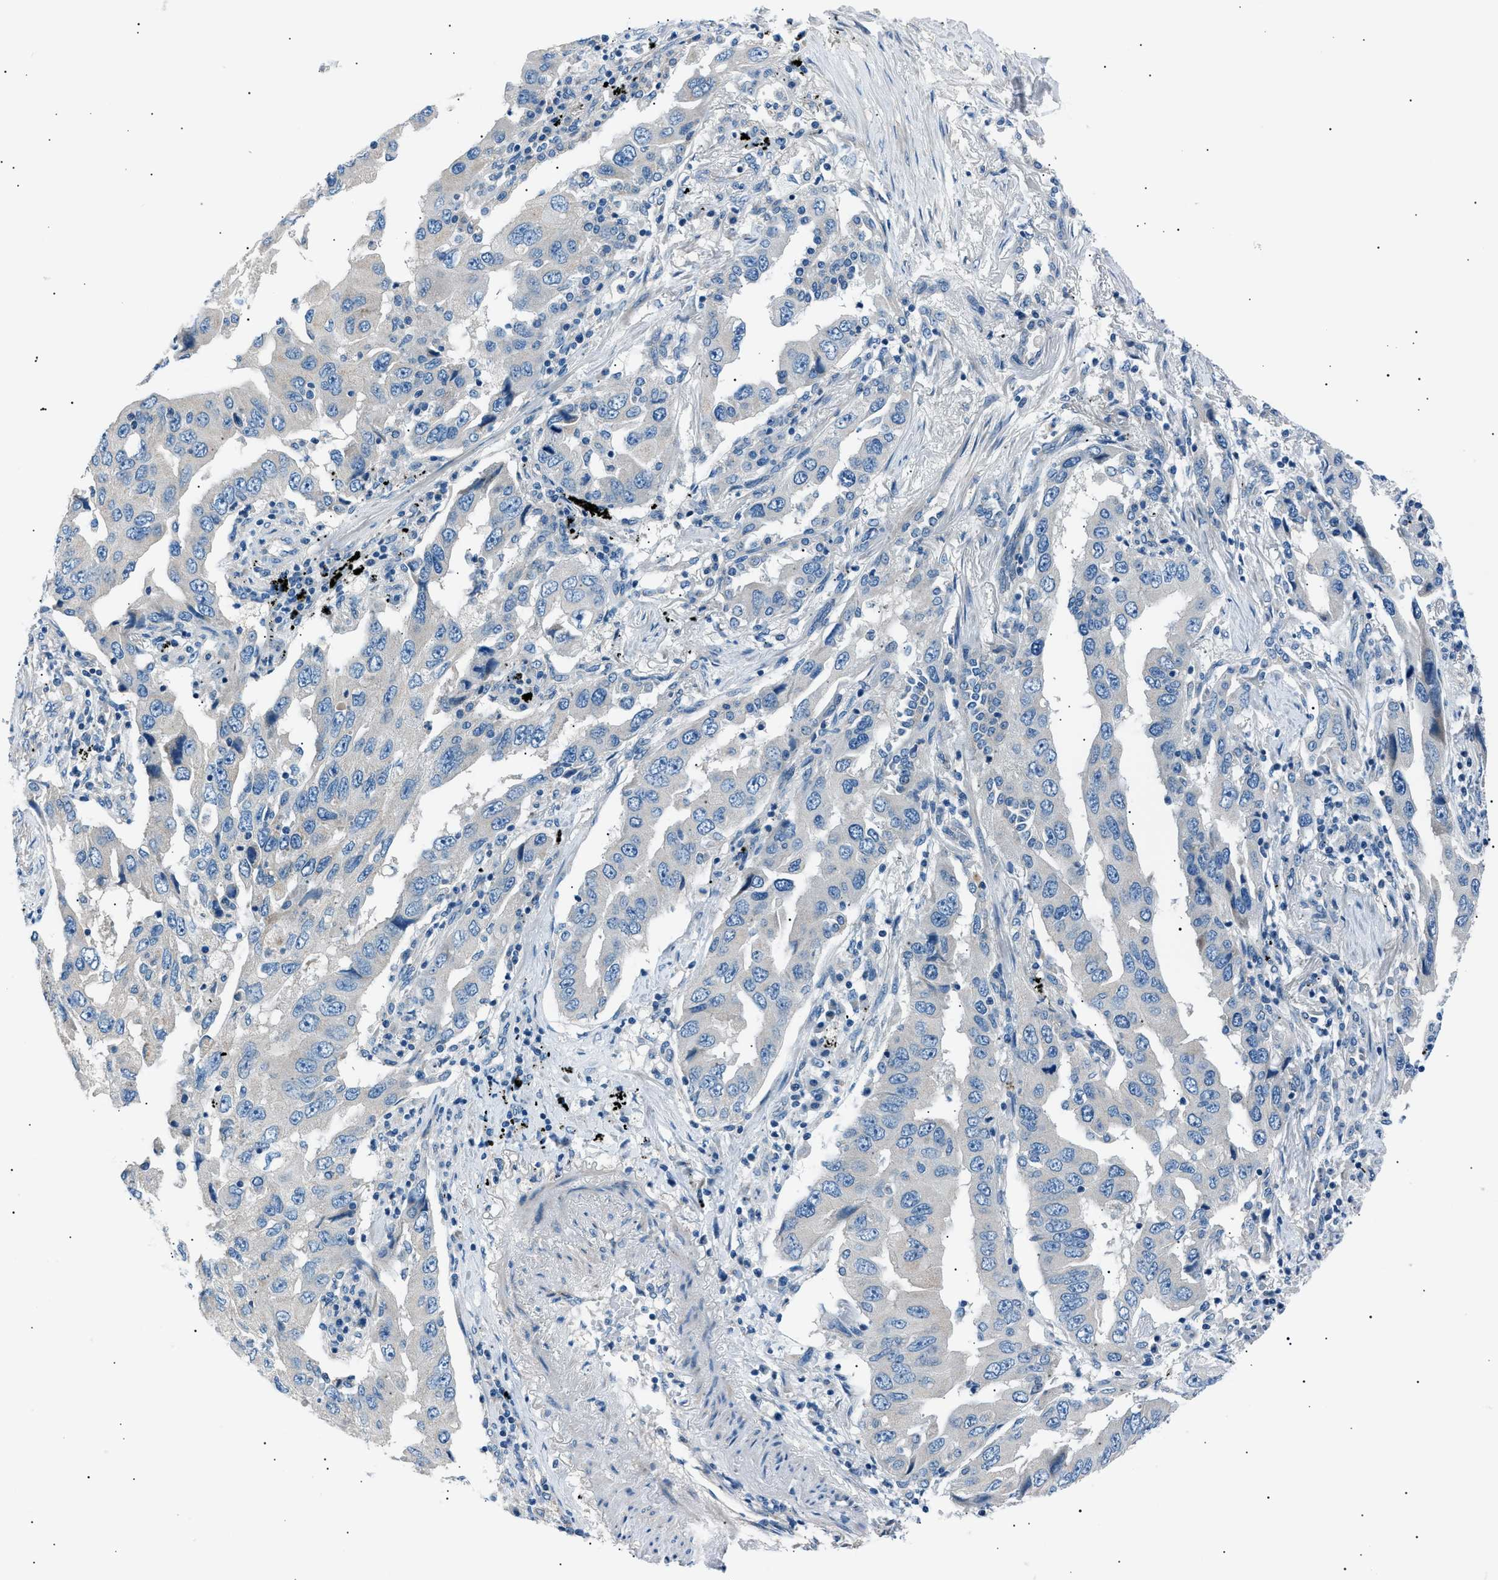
{"staining": {"intensity": "negative", "quantity": "none", "location": "none"}, "tissue": "lung cancer", "cell_type": "Tumor cells", "image_type": "cancer", "snomed": [{"axis": "morphology", "description": "Adenocarcinoma, NOS"}, {"axis": "topography", "description": "Lung"}], "caption": "High power microscopy photomicrograph of an IHC micrograph of adenocarcinoma (lung), revealing no significant expression in tumor cells. (DAB immunohistochemistry visualized using brightfield microscopy, high magnification).", "gene": "LRRC37B", "patient": {"sex": "female", "age": 65}}